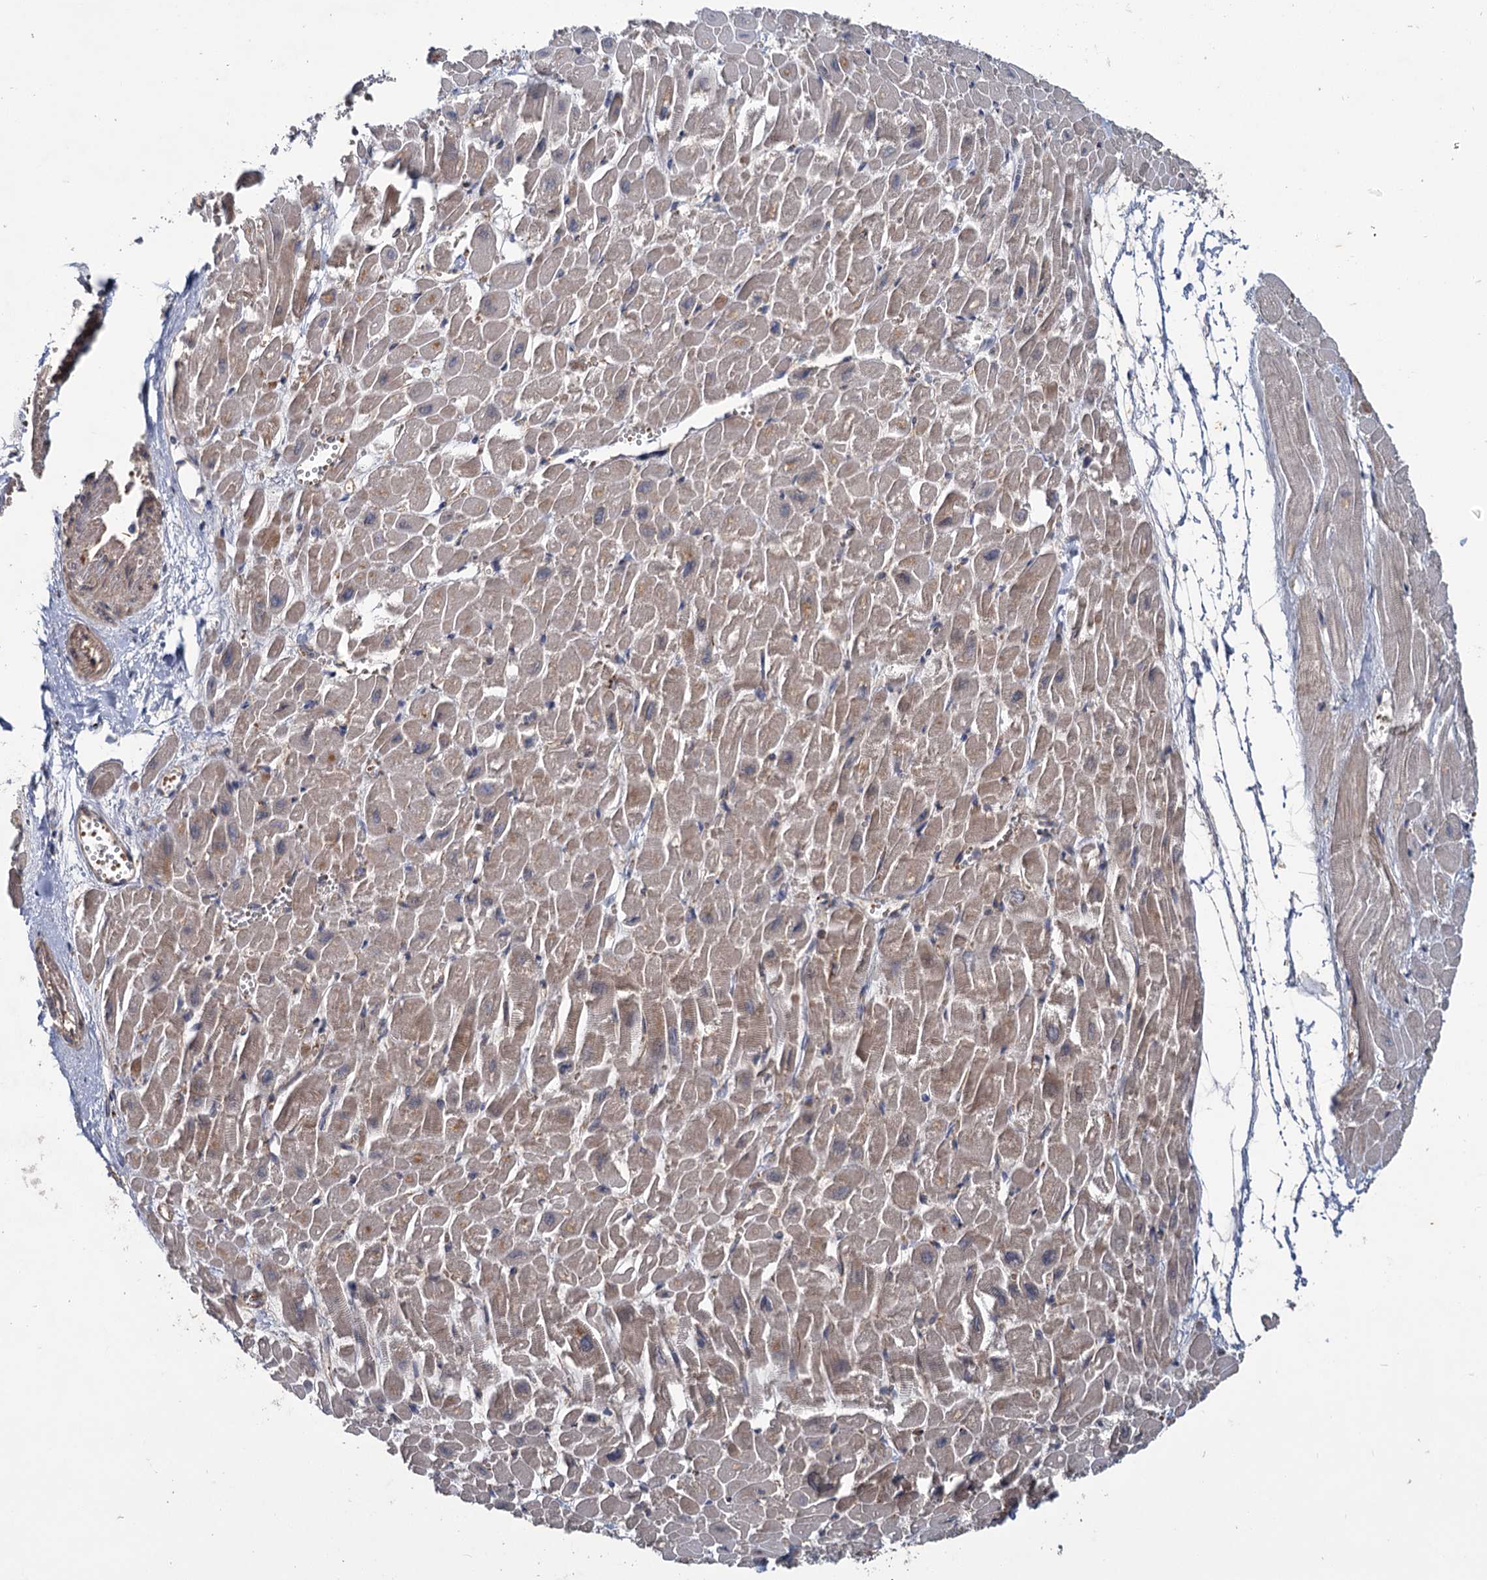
{"staining": {"intensity": "moderate", "quantity": "25%-75%", "location": "cytoplasmic/membranous"}, "tissue": "heart muscle", "cell_type": "Cardiomyocytes", "image_type": "normal", "snomed": [{"axis": "morphology", "description": "Normal tissue, NOS"}, {"axis": "topography", "description": "Heart"}], "caption": "Approximately 25%-75% of cardiomyocytes in unremarkable human heart muscle demonstrate moderate cytoplasmic/membranous protein expression as visualized by brown immunohistochemical staining.", "gene": "PKN2", "patient": {"sex": "male", "age": 54}}